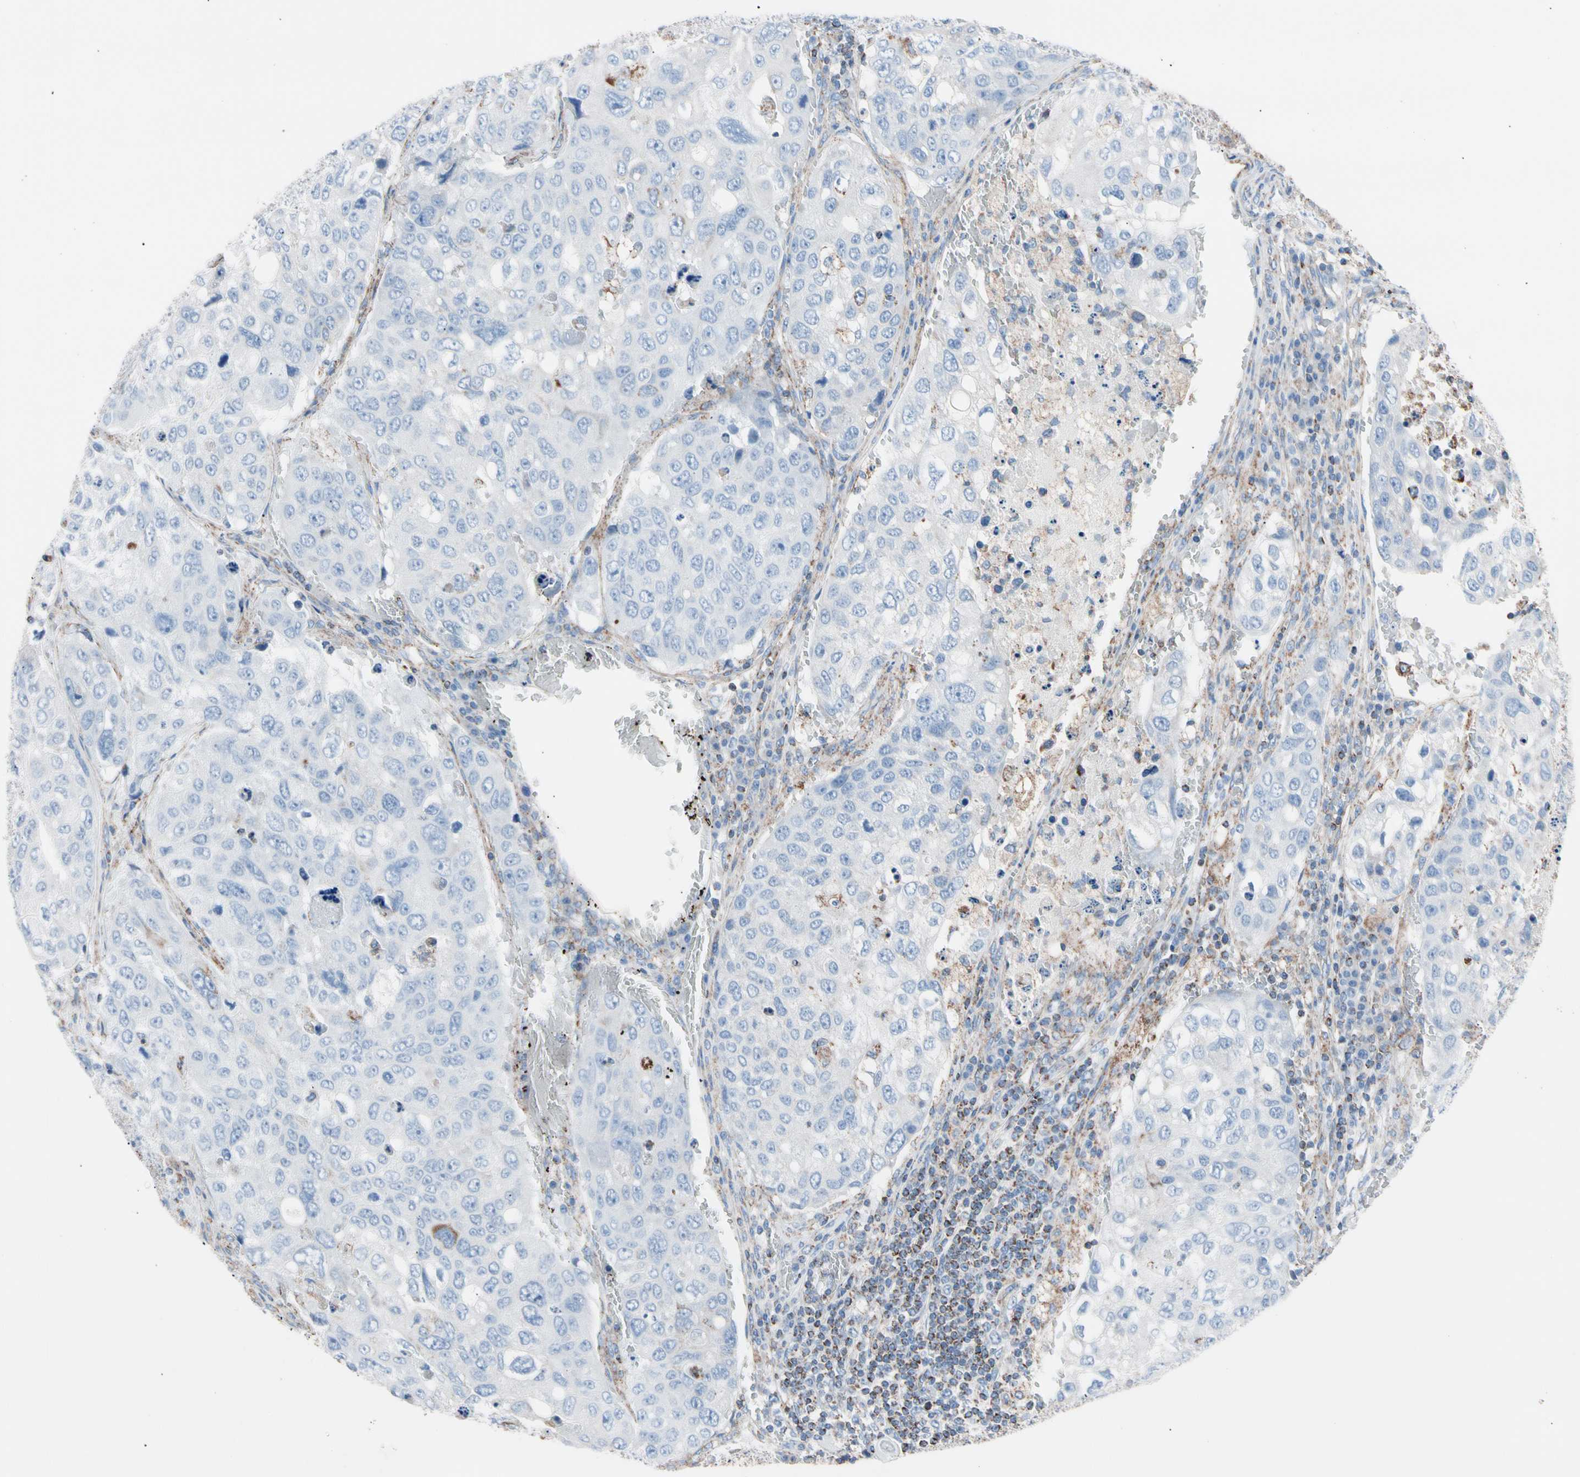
{"staining": {"intensity": "negative", "quantity": "none", "location": "none"}, "tissue": "urothelial cancer", "cell_type": "Tumor cells", "image_type": "cancer", "snomed": [{"axis": "morphology", "description": "Urothelial carcinoma, High grade"}, {"axis": "topography", "description": "Lymph node"}, {"axis": "topography", "description": "Urinary bladder"}], "caption": "A photomicrograph of urothelial cancer stained for a protein demonstrates no brown staining in tumor cells.", "gene": "HK1", "patient": {"sex": "male", "age": 51}}